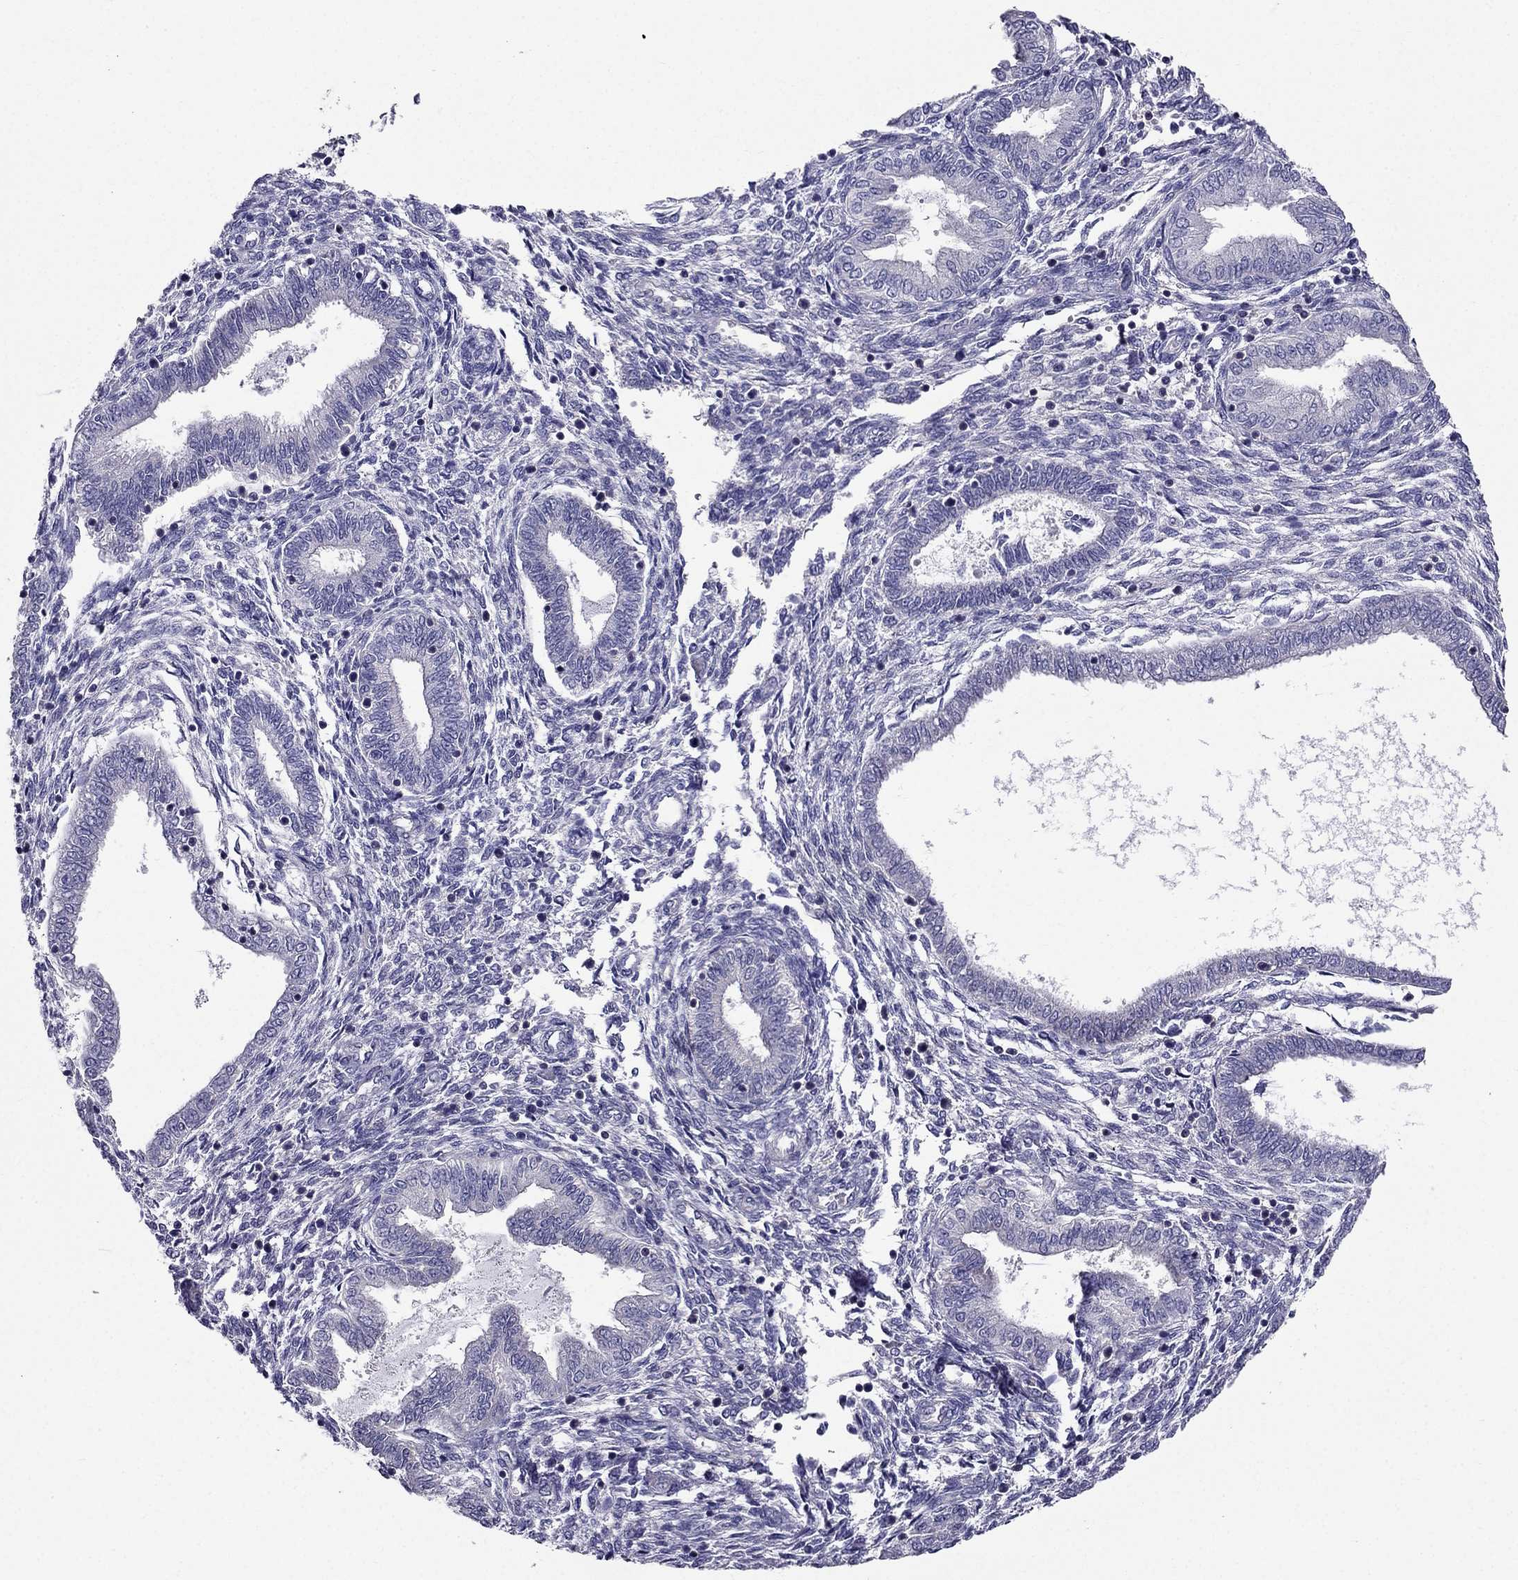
{"staining": {"intensity": "negative", "quantity": "none", "location": "none"}, "tissue": "endometrium", "cell_type": "Cells in endometrial stroma", "image_type": "normal", "snomed": [{"axis": "morphology", "description": "Normal tissue, NOS"}, {"axis": "topography", "description": "Endometrium"}], "caption": "The image shows no staining of cells in endometrial stroma in benign endometrium.", "gene": "AAK1", "patient": {"sex": "female", "age": 42}}